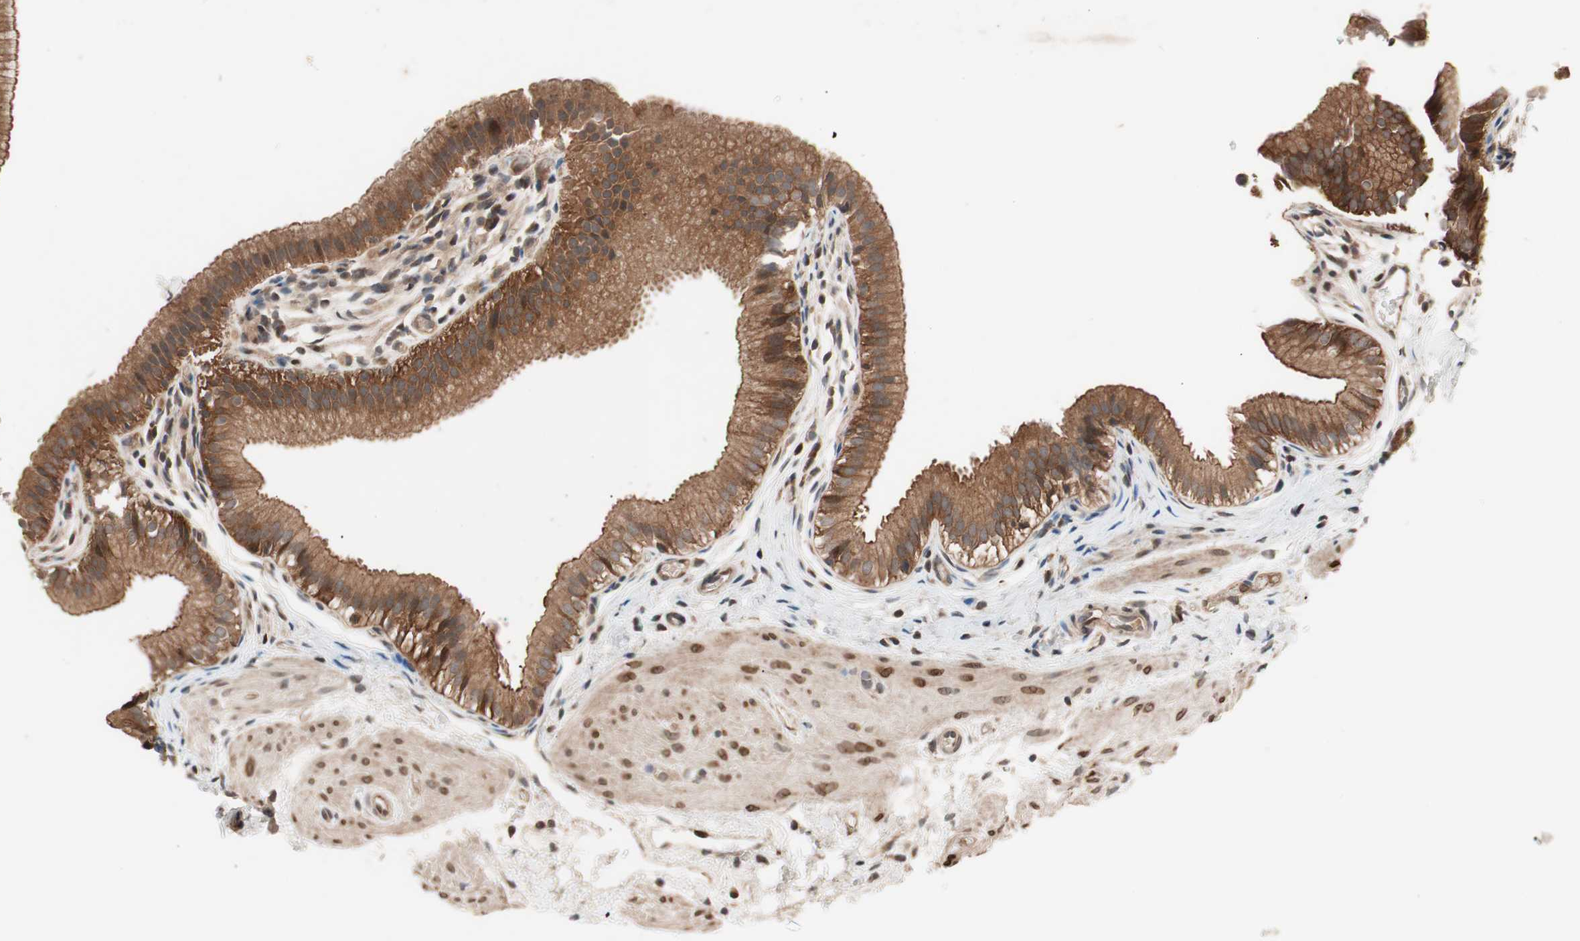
{"staining": {"intensity": "strong", "quantity": ">75%", "location": "cytoplasmic/membranous"}, "tissue": "gallbladder", "cell_type": "Glandular cells", "image_type": "normal", "snomed": [{"axis": "morphology", "description": "Normal tissue, NOS"}, {"axis": "topography", "description": "Gallbladder"}], "caption": "Human gallbladder stained for a protein (brown) reveals strong cytoplasmic/membranous positive positivity in about >75% of glandular cells.", "gene": "NF2", "patient": {"sex": "female", "age": 26}}